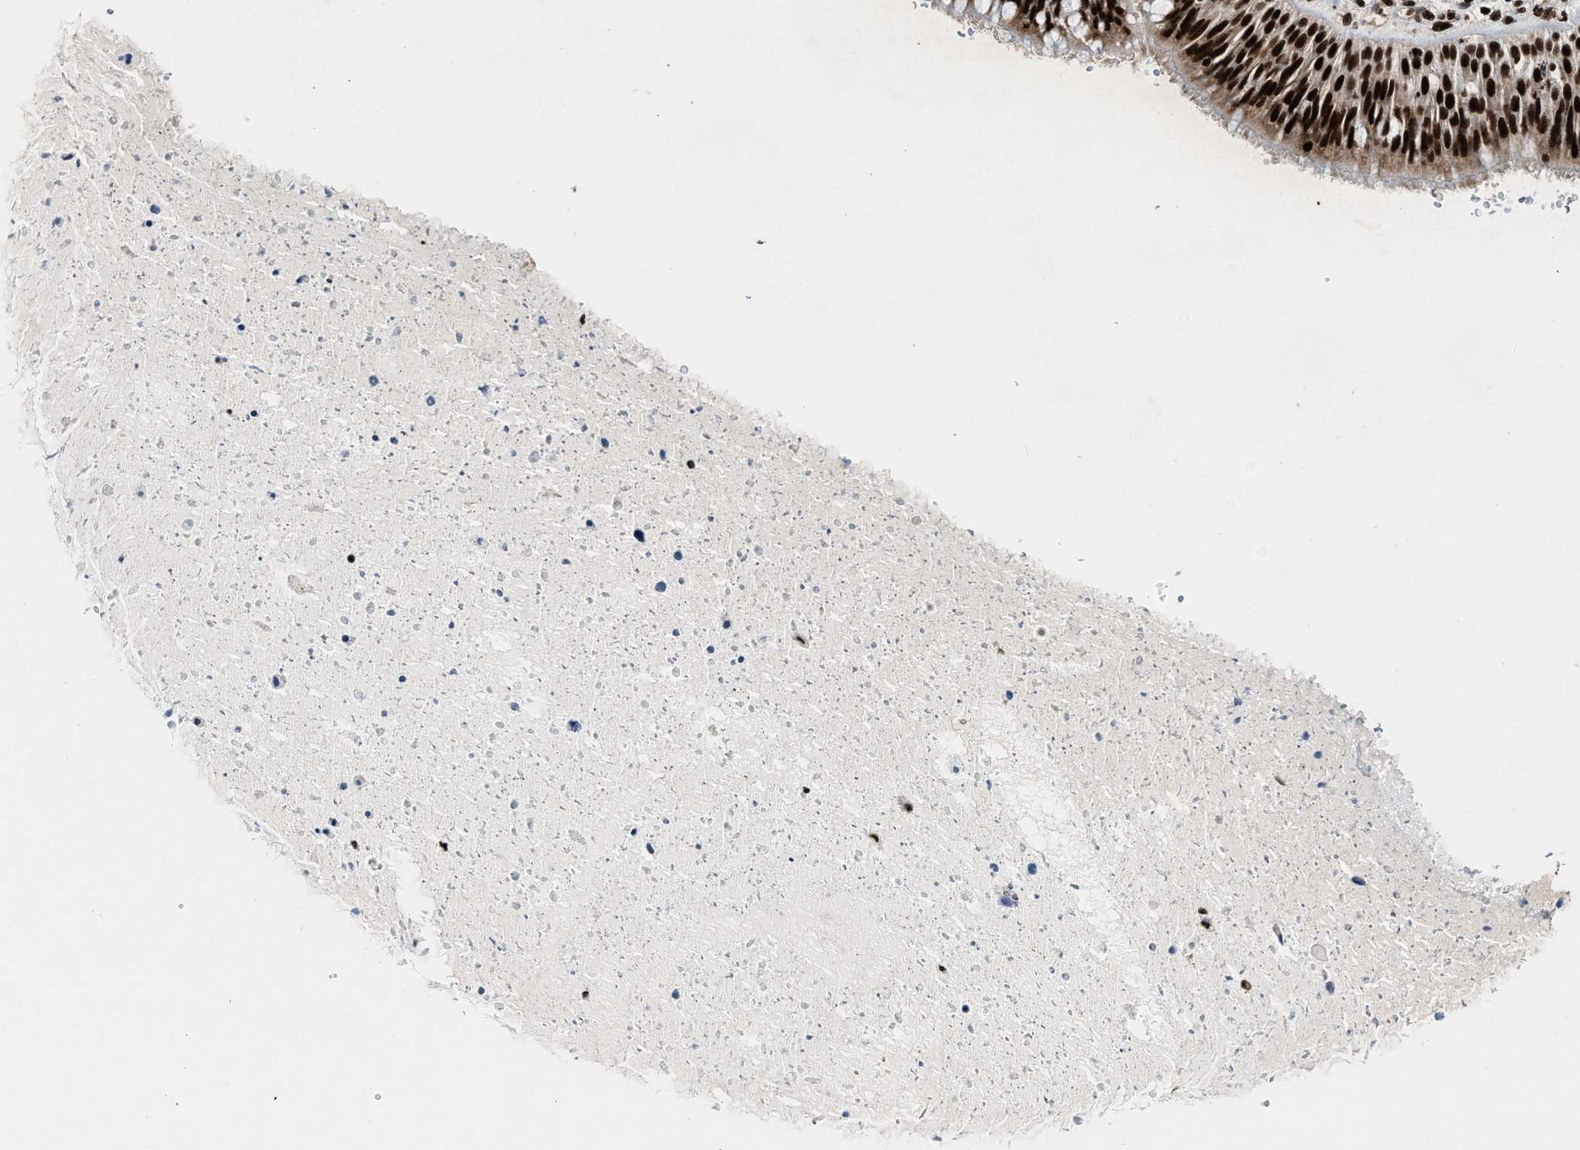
{"staining": {"intensity": "strong", "quantity": ">75%", "location": "nuclear"}, "tissue": "bronchus", "cell_type": "Respiratory epithelial cells", "image_type": "normal", "snomed": [{"axis": "morphology", "description": "Normal tissue, NOS"}, {"axis": "morphology", "description": "Adenocarcinoma, NOS"}, {"axis": "morphology", "description": "Adenocarcinoma, metastatic, NOS"}, {"axis": "topography", "description": "Lymph node"}, {"axis": "topography", "description": "Bronchus"}, {"axis": "topography", "description": "Lung"}], "caption": "Immunohistochemistry photomicrograph of unremarkable bronchus: bronchus stained using immunohistochemistry displays high levels of strong protein expression localized specifically in the nuclear of respiratory epithelial cells, appearing as a nuclear brown color.", "gene": "ALYREF", "patient": {"sex": "female", "age": 54}}